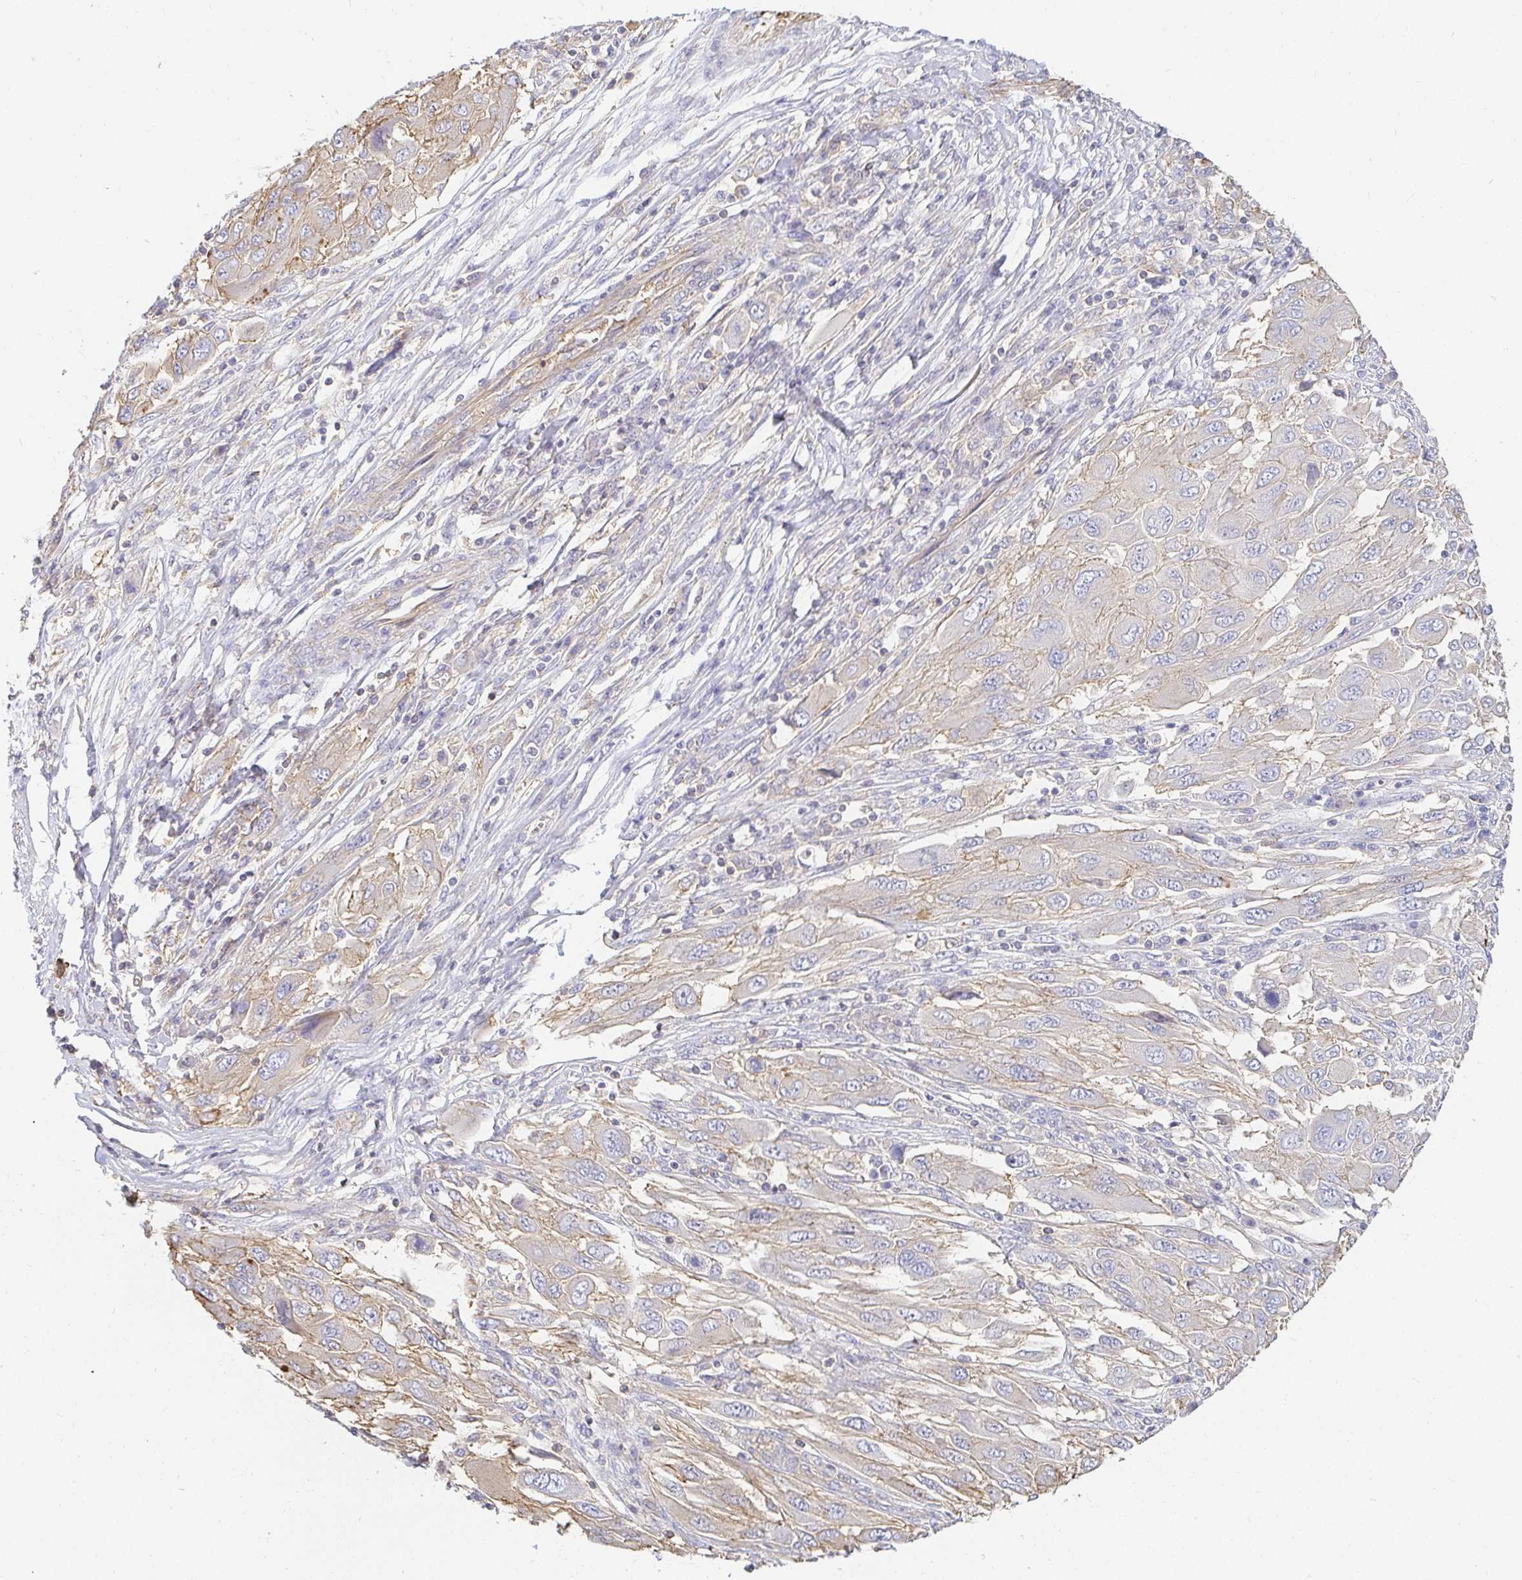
{"staining": {"intensity": "negative", "quantity": "none", "location": "none"}, "tissue": "melanoma", "cell_type": "Tumor cells", "image_type": "cancer", "snomed": [{"axis": "morphology", "description": "Malignant melanoma, NOS"}, {"axis": "topography", "description": "Skin"}], "caption": "Tumor cells show no significant protein expression in melanoma. (Brightfield microscopy of DAB immunohistochemistry (IHC) at high magnification).", "gene": "TSPAN19", "patient": {"sex": "female", "age": 91}}